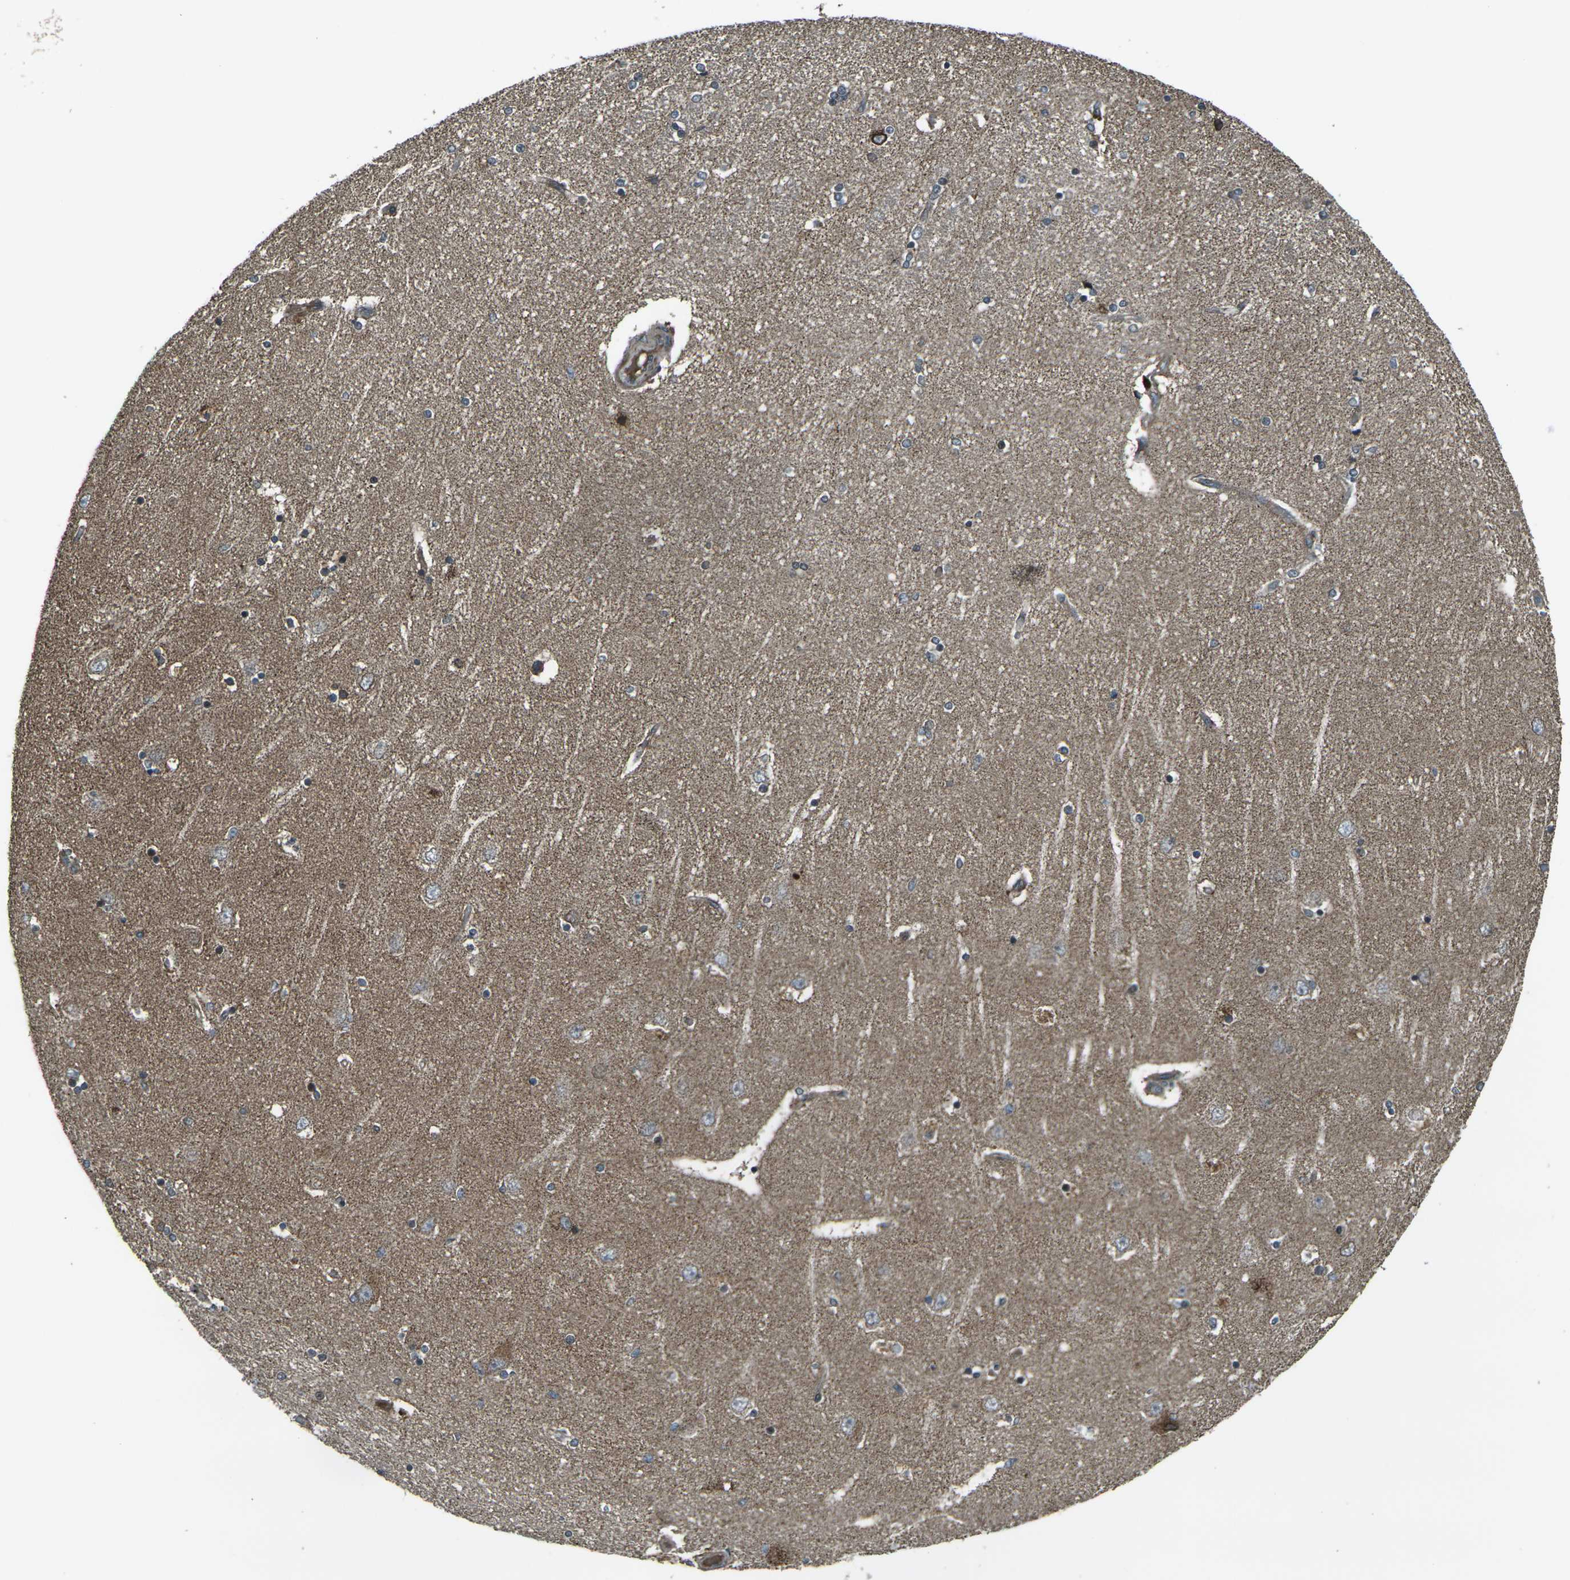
{"staining": {"intensity": "moderate", "quantity": "<25%", "location": "cytoplasmic/membranous"}, "tissue": "hippocampus", "cell_type": "Glial cells", "image_type": "normal", "snomed": [{"axis": "morphology", "description": "Normal tissue, NOS"}, {"axis": "topography", "description": "Hippocampus"}], "caption": "Immunohistochemistry image of normal hippocampus: human hippocampus stained using immunohistochemistry (IHC) reveals low levels of moderate protein expression localized specifically in the cytoplasmic/membranous of glial cells, appearing as a cytoplasmic/membranous brown color.", "gene": "LSMEM1", "patient": {"sex": "female", "age": 54}}